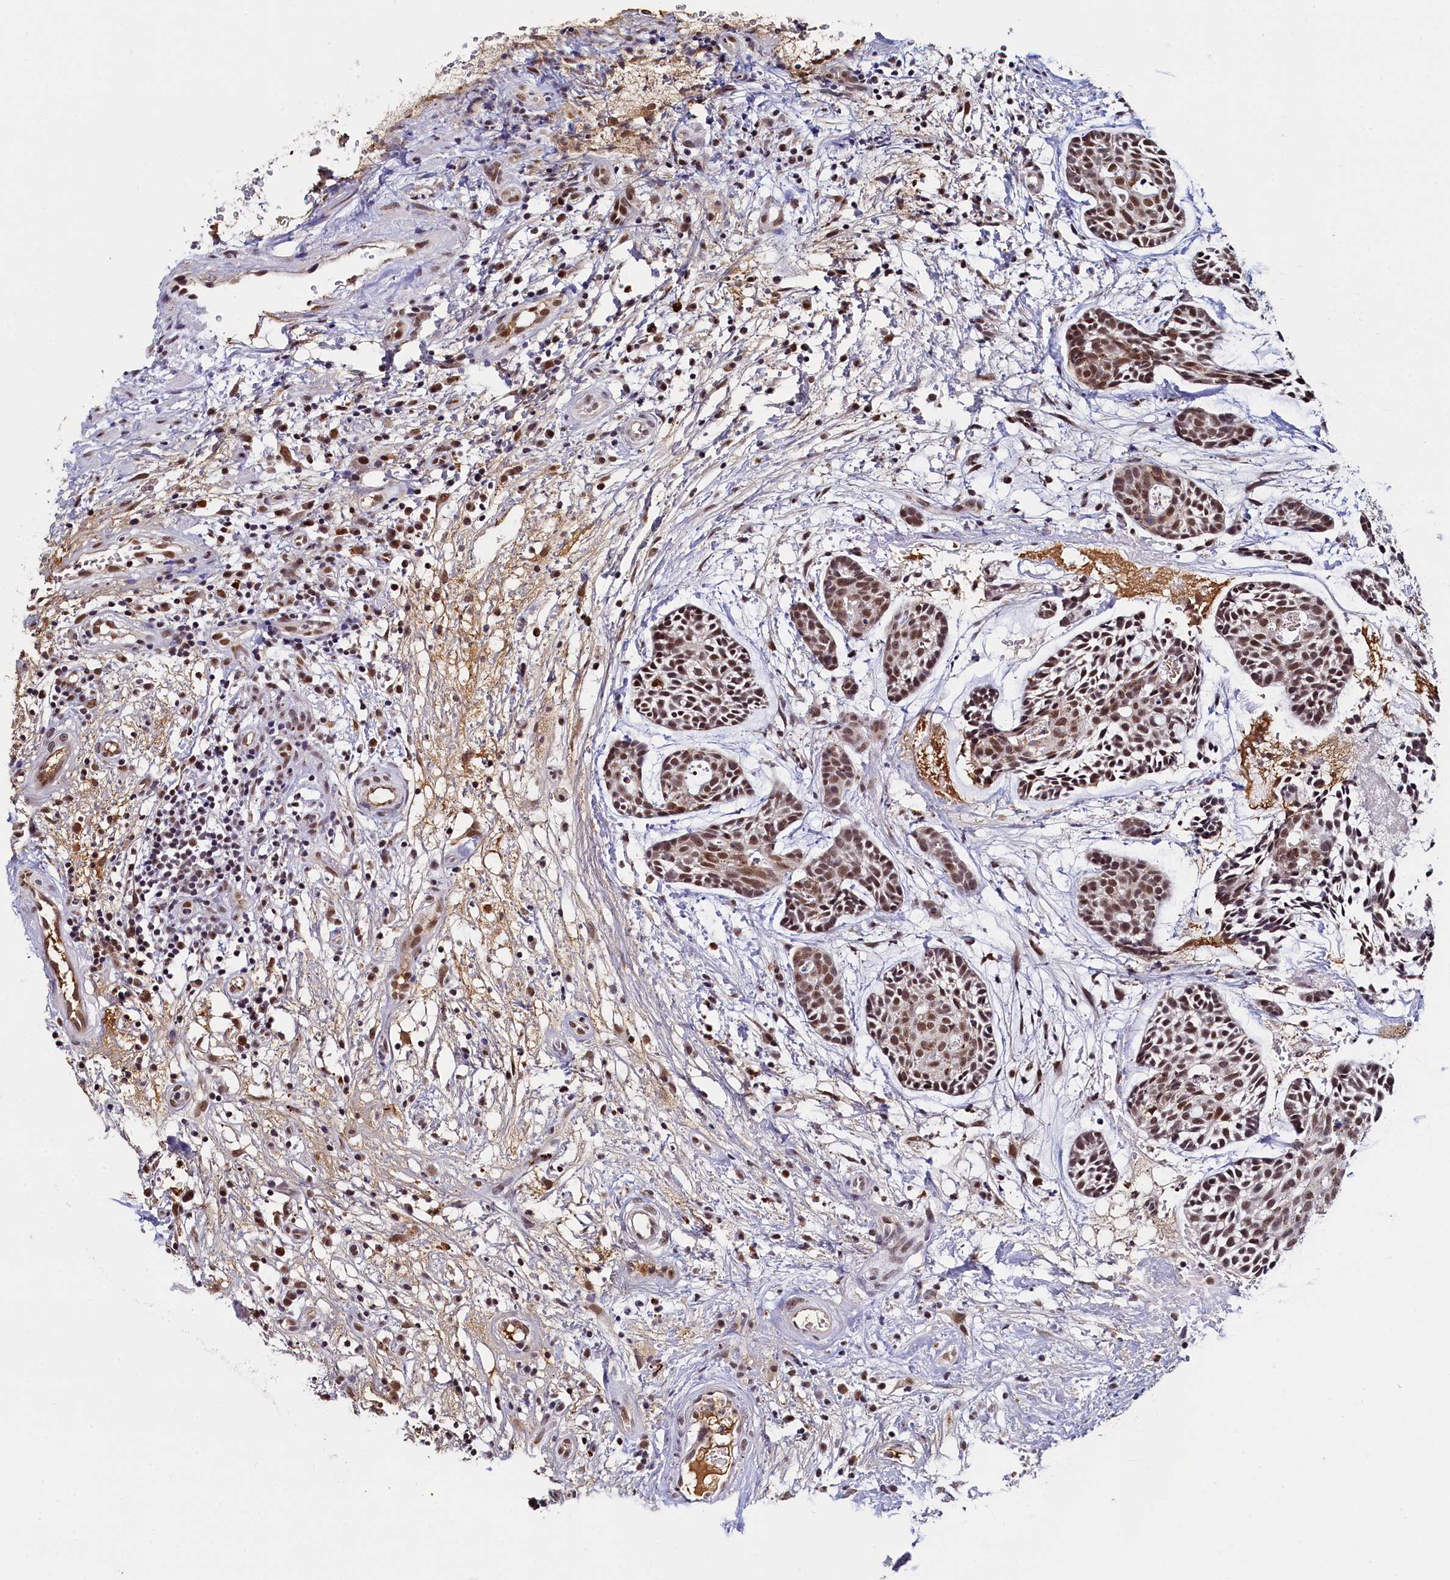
{"staining": {"intensity": "moderate", "quantity": ">75%", "location": "nuclear"}, "tissue": "head and neck cancer", "cell_type": "Tumor cells", "image_type": "cancer", "snomed": [{"axis": "morphology", "description": "Adenocarcinoma, NOS"}, {"axis": "topography", "description": "Subcutis"}, {"axis": "topography", "description": "Head-Neck"}], "caption": "Protein analysis of head and neck adenocarcinoma tissue exhibits moderate nuclear expression in approximately >75% of tumor cells.", "gene": "INTS14", "patient": {"sex": "female", "age": 73}}